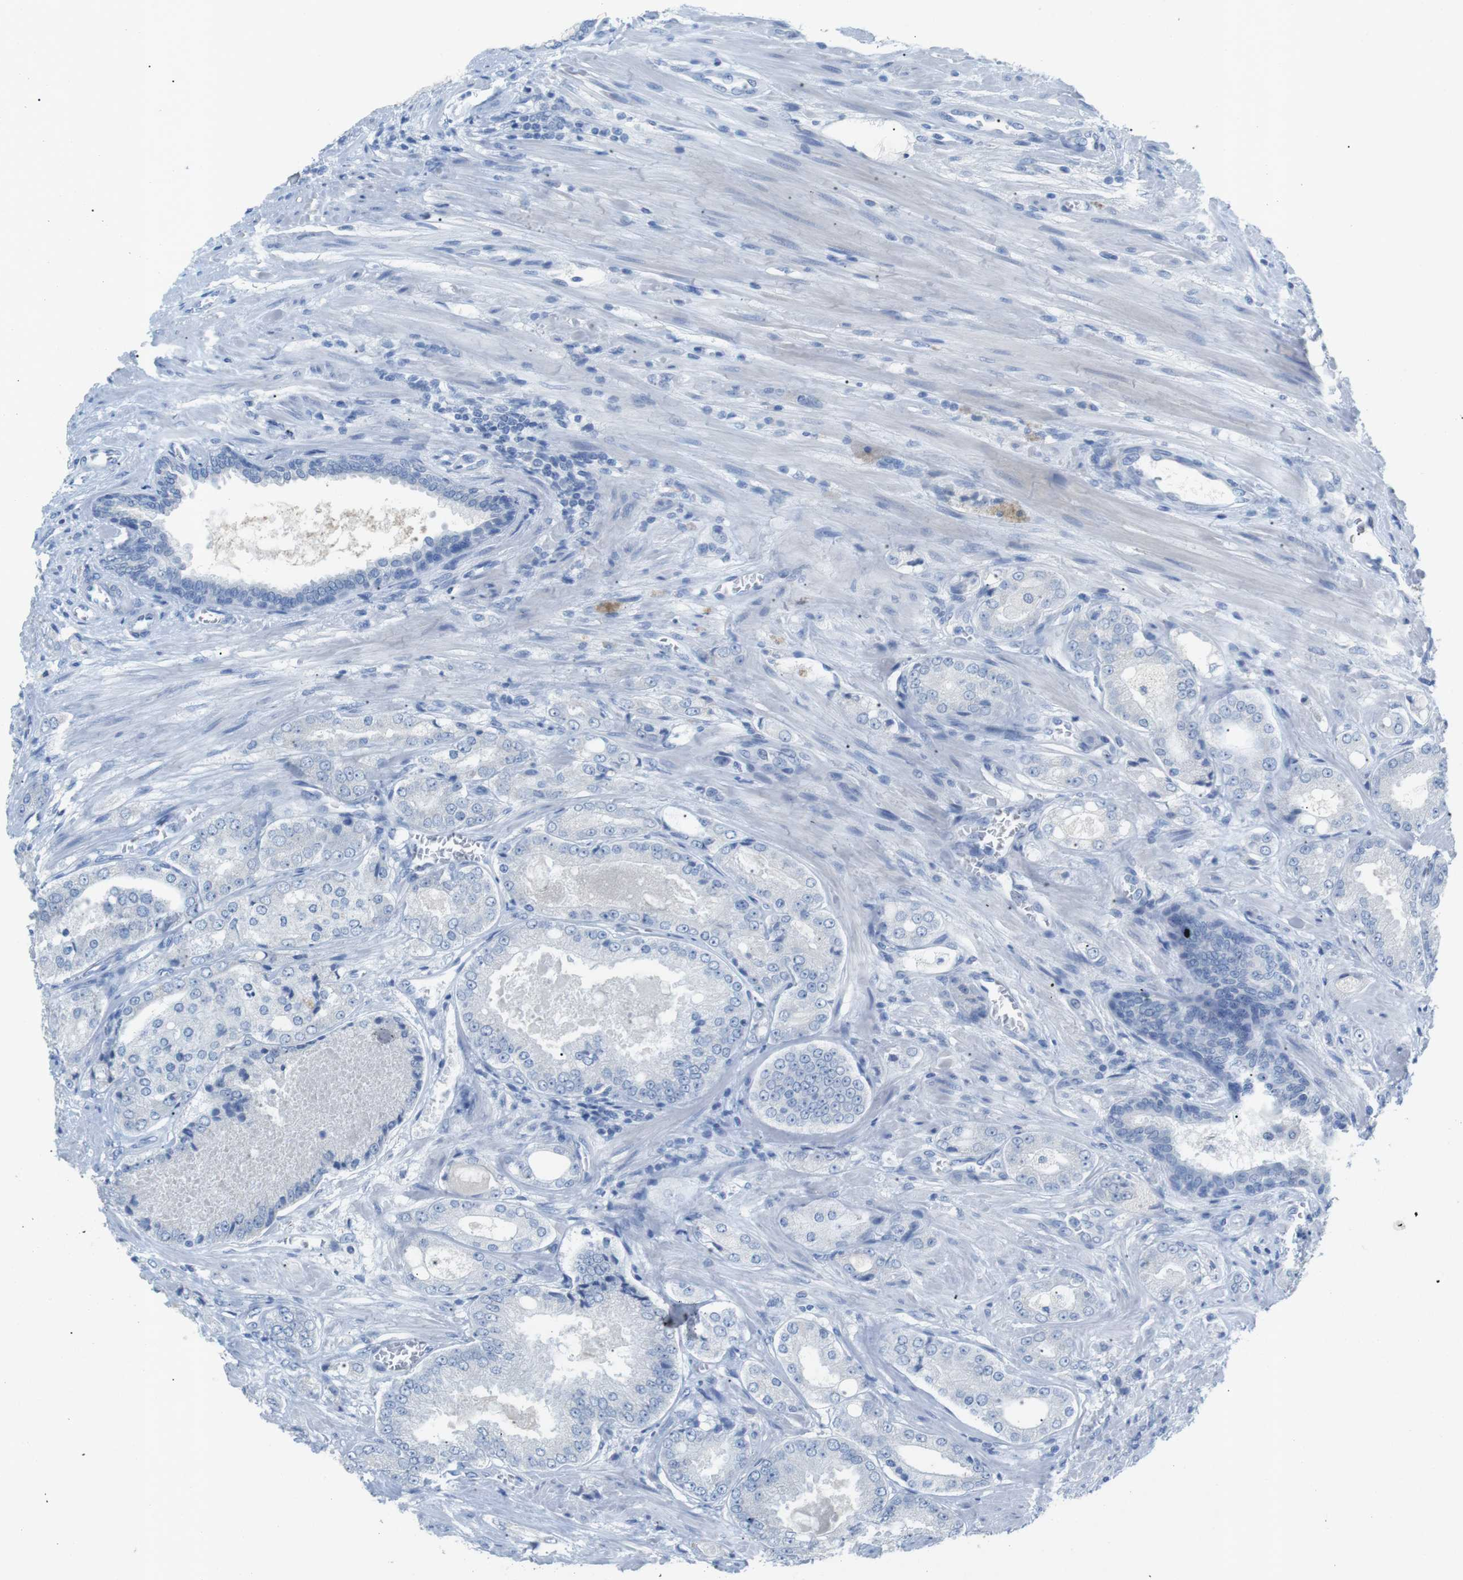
{"staining": {"intensity": "negative", "quantity": "none", "location": "none"}, "tissue": "prostate cancer", "cell_type": "Tumor cells", "image_type": "cancer", "snomed": [{"axis": "morphology", "description": "Adenocarcinoma, High grade"}, {"axis": "topography", "description": "Prostate"}], "caption": "Immunohistochemistry of prostate cancer exhibits no positivity in tumor cells.", "gene": "SALL4", "patient": {"sex": "male", "age": 65}}